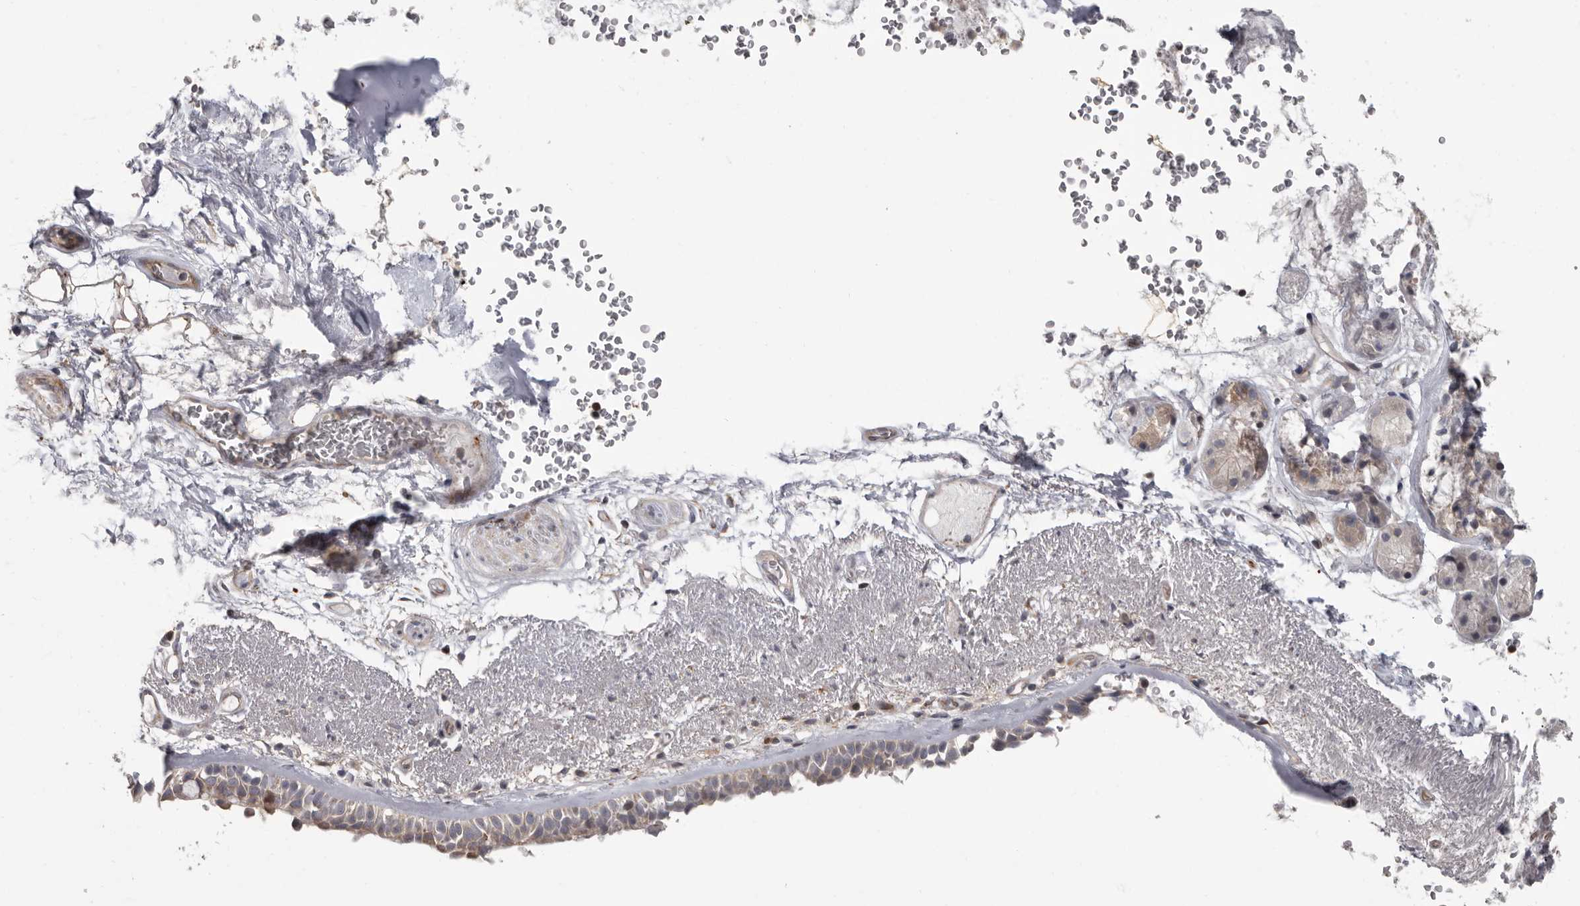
{"staining": {"intensity": "weak", "quantity": "25%-75%", "location": "cytoplasmic/membranous"}, "tissue": "bronchus", "cell_type": "Respiratory epithelial cells", "image_type": "normal", "snomed": [{"axis": "morphology", "description": "Normal tissue, NOS"}, {"axis": "morphology", "description": "Squamous cell carcinoma, NOS"}, {"axis": "topography", "description": "Lymph node"}, {"axis": "topography", "description": "Bronchus"}, {"axis": "topography", "description": "Lung"}], "caption": "Respiratory epithelial cells demonstrate low levels of weak cytoplasmic/membranous positivity in about 25%-75% of cells in unremarkable human bronchus.", "gene": "FGFR4", "patient": {"sex": "male", "age": 66}}